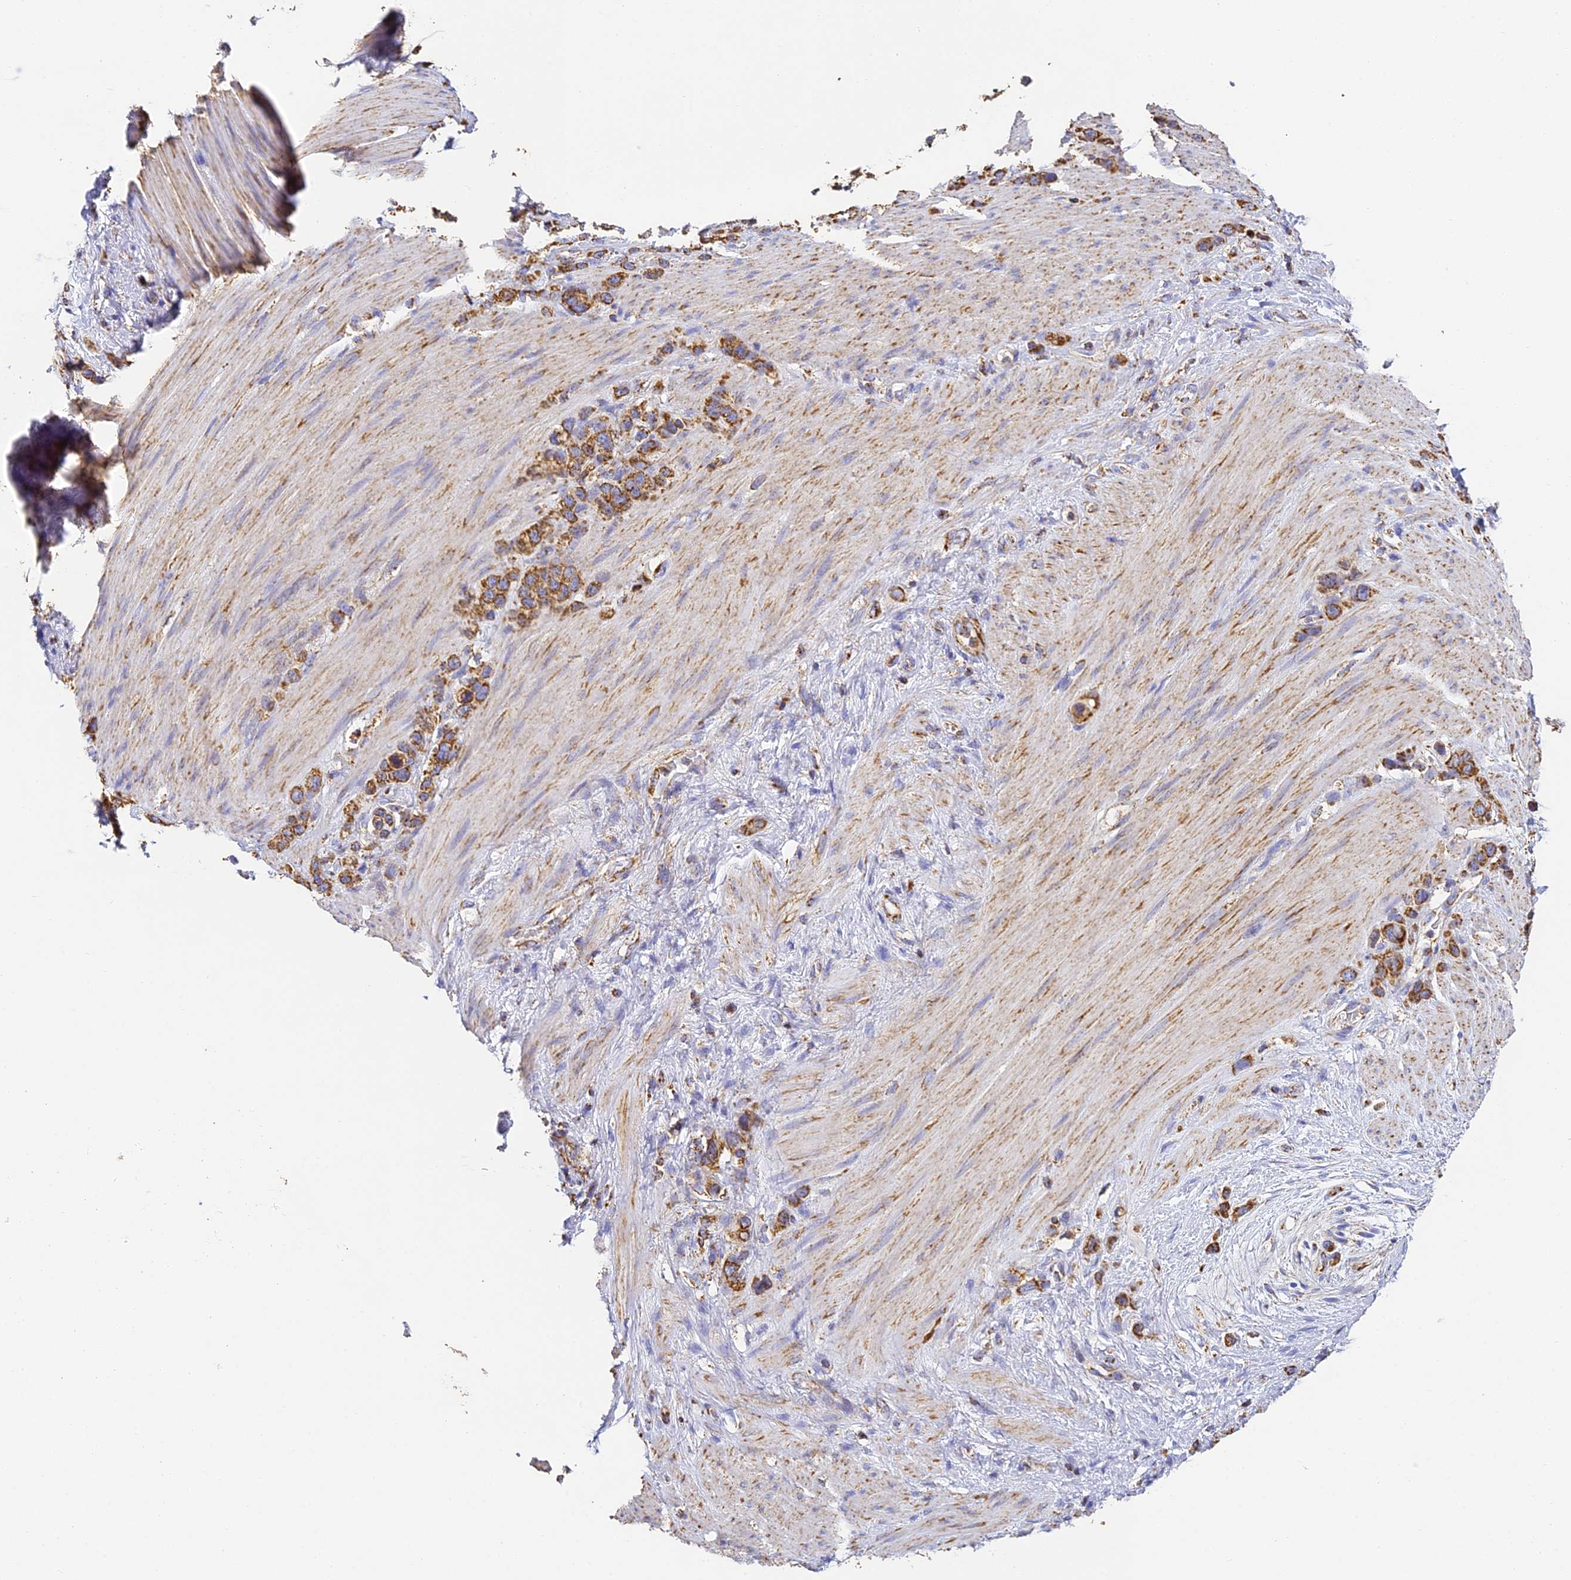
{"staining": {"intensity": "strong", "quantity": ">75%", "location": "cytoplasmic/membranous"}, "tissue": "stomach cancer", "cell_type": "Tumor cells", "image_type": "cancer", "snomed": [{"axis": "morphology", "description": "Adenocarcinoma, NOS"}, {"axis": "morphology", "description": "Adenocarcinoma, High grade"}, {"axis": "topography", "description": "Stomach, upper"}, {"axis": "topography", "description": "Stomach, lower"}], "caption": "This histopathology image demonstrates immunohistochemistry (IHC) staining of adenocarcinoma (high-grade) (stomach), with high strong cytoplasmic/membranous positivity in approximately >75% of tumor cells.", "gene": "COX6C", "patient": {"sex": "female", "age": 65}}